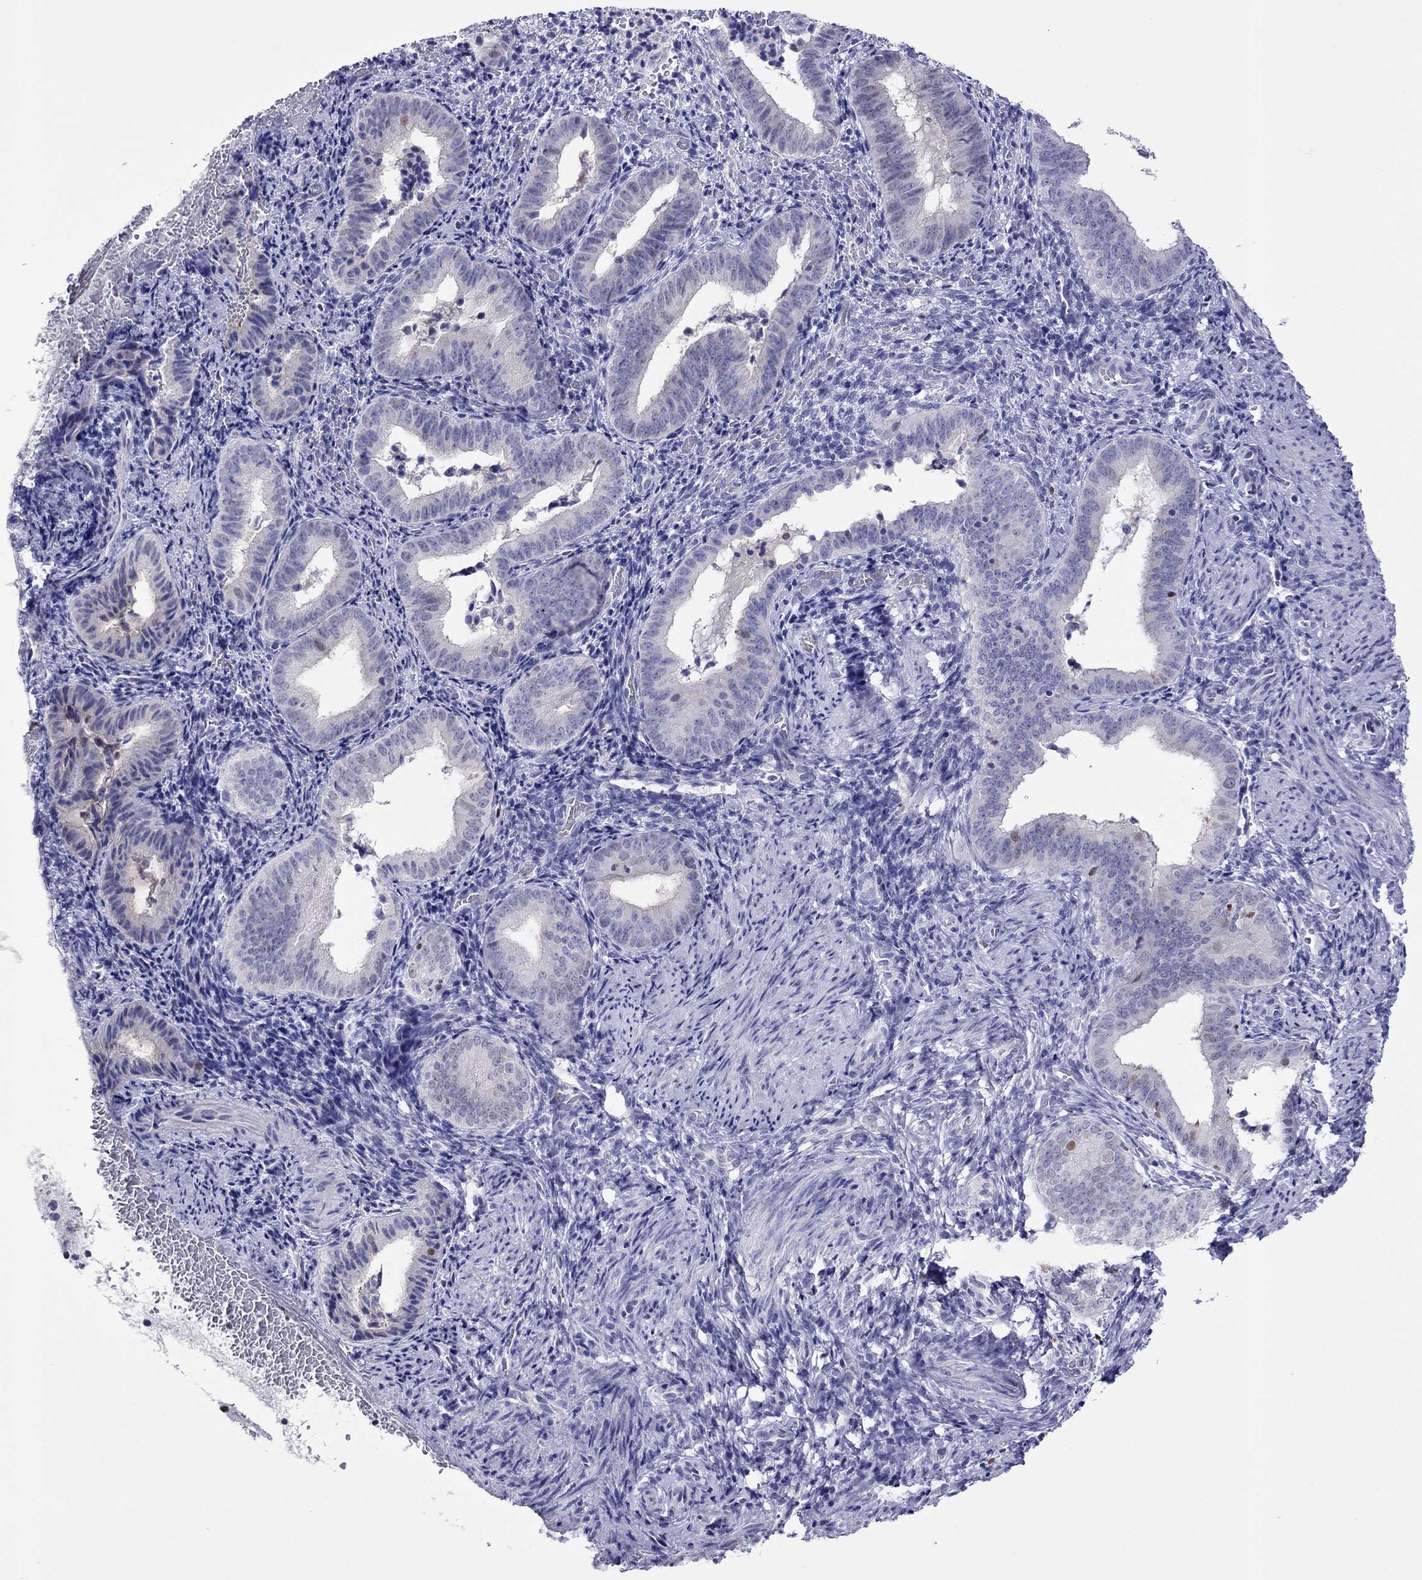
{"staining": {"intensity": "negative", "quantity": "none", "location": "none"}, "tissue": "endometrium", "cell_type": "Cells in endometrial stroma", "image_type": "normal", "snomed": [{"axis": "morphology", "description": "Normal tissue, NOS"}, {"axis": "topography", "description": "Endometrium"}], "caption": "A high-resolution image shows immunohistochemistry (IHC) staining of unremarkable endometrium, which displays no significant staining in cells in endometrial stroma. (IHC, brightfield microscopy, high magnification).", "gene": "MPZ", "patient": {"sex": "female", "age": 42}}